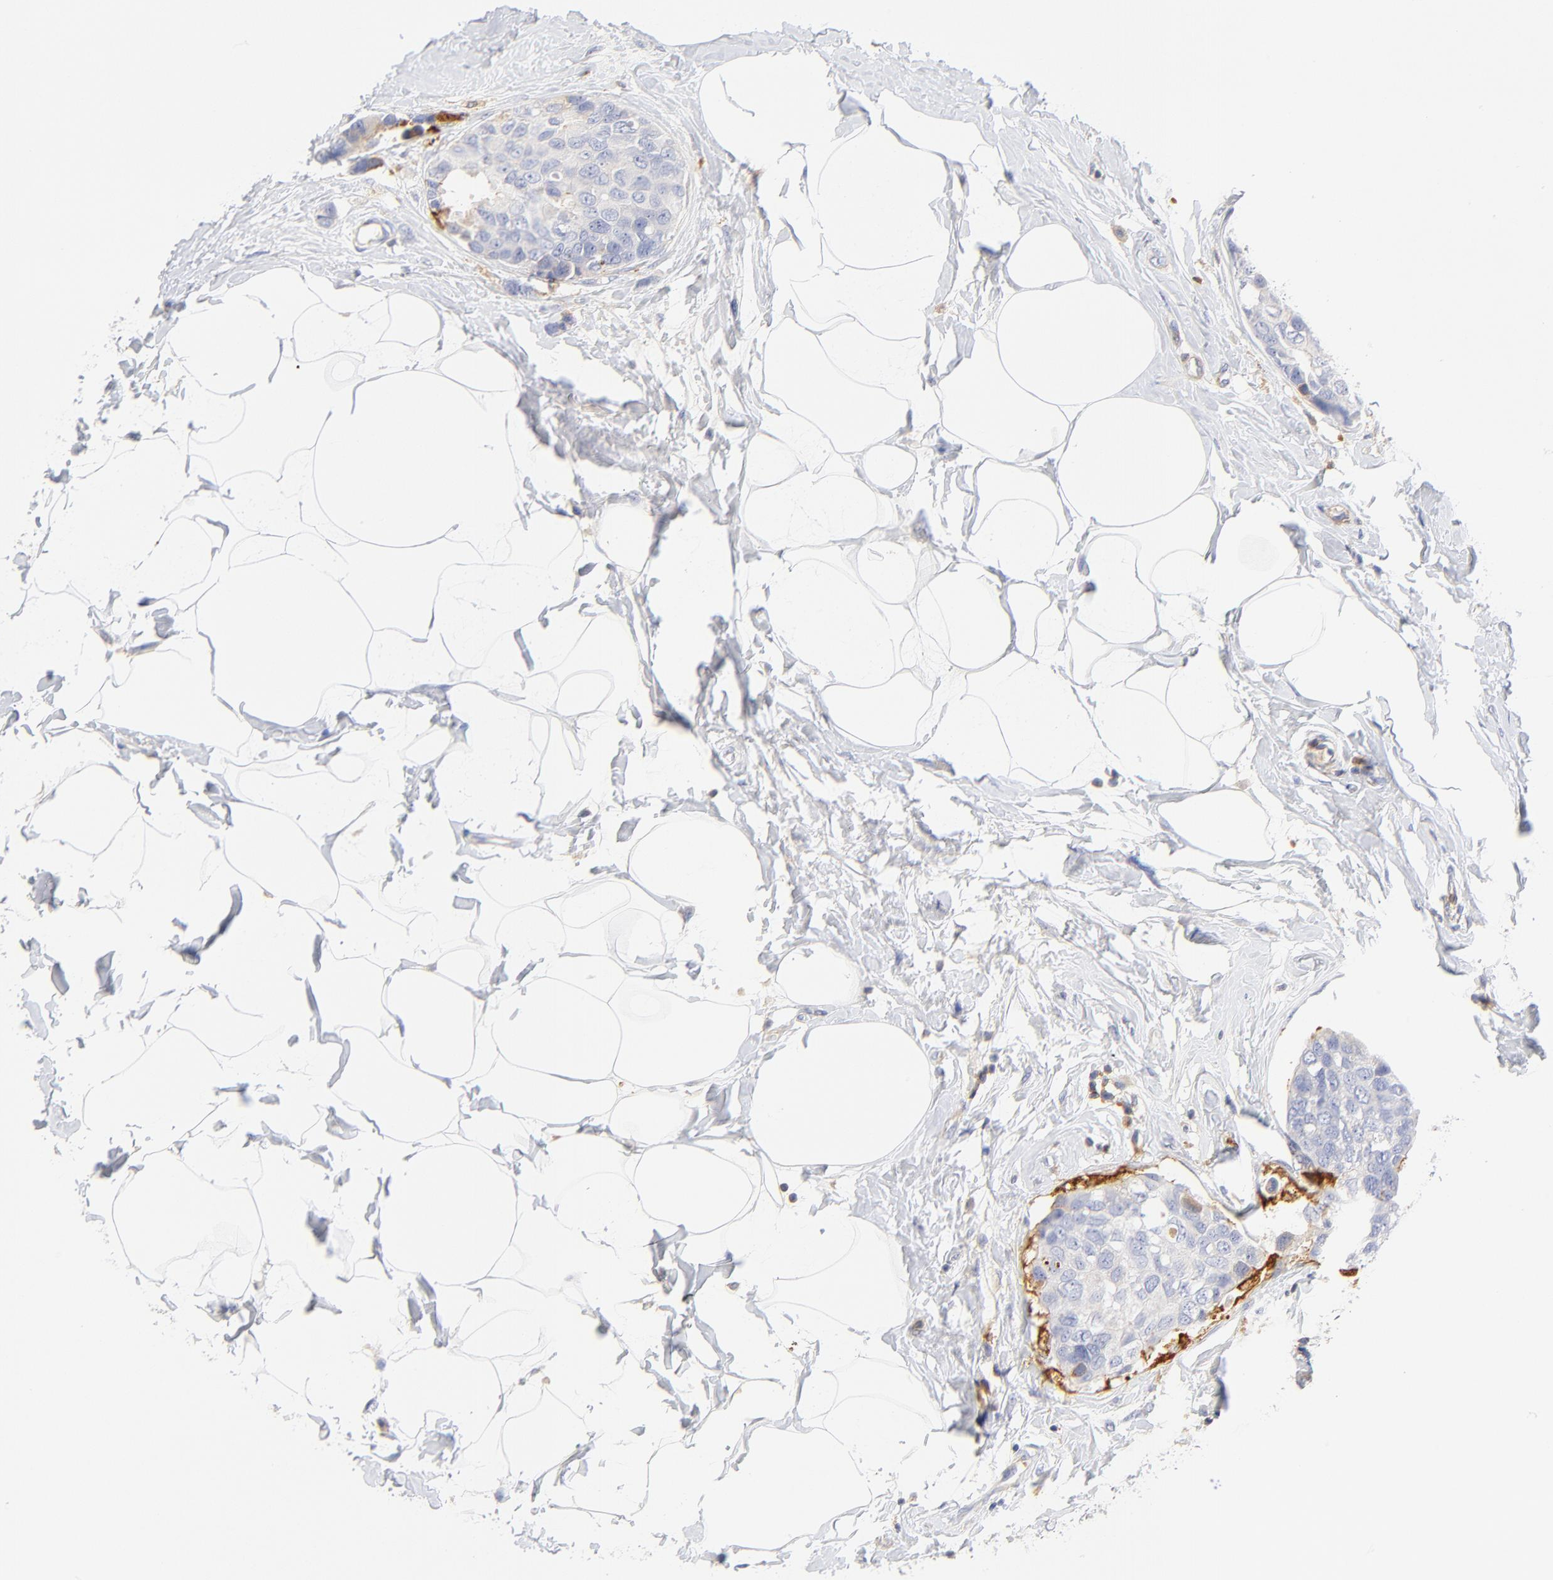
{"staining": {"intensity": "negative", "quantity": "none", "location": "none"}, "tissue": "breast cancer", "cell_type": "Tumor cells", "image_type": "cancer", "snomed": [{"axis": "morphology", "description": "Normal tissue, NOS"}, {"axis": "morphology", "description": "Duct carcinoma"}, {"axis": "topography", "description": "Breast"}], "caption": "An immunohistochemistry (IHC) histopathology image of breast cancer (intraductal carcinoma) is shown. There is no staining in tumor cells of breast cancer (intraductal carcinoma).", "gene": "MDGA2", "patient": {"sex": "female", "age": 50}}